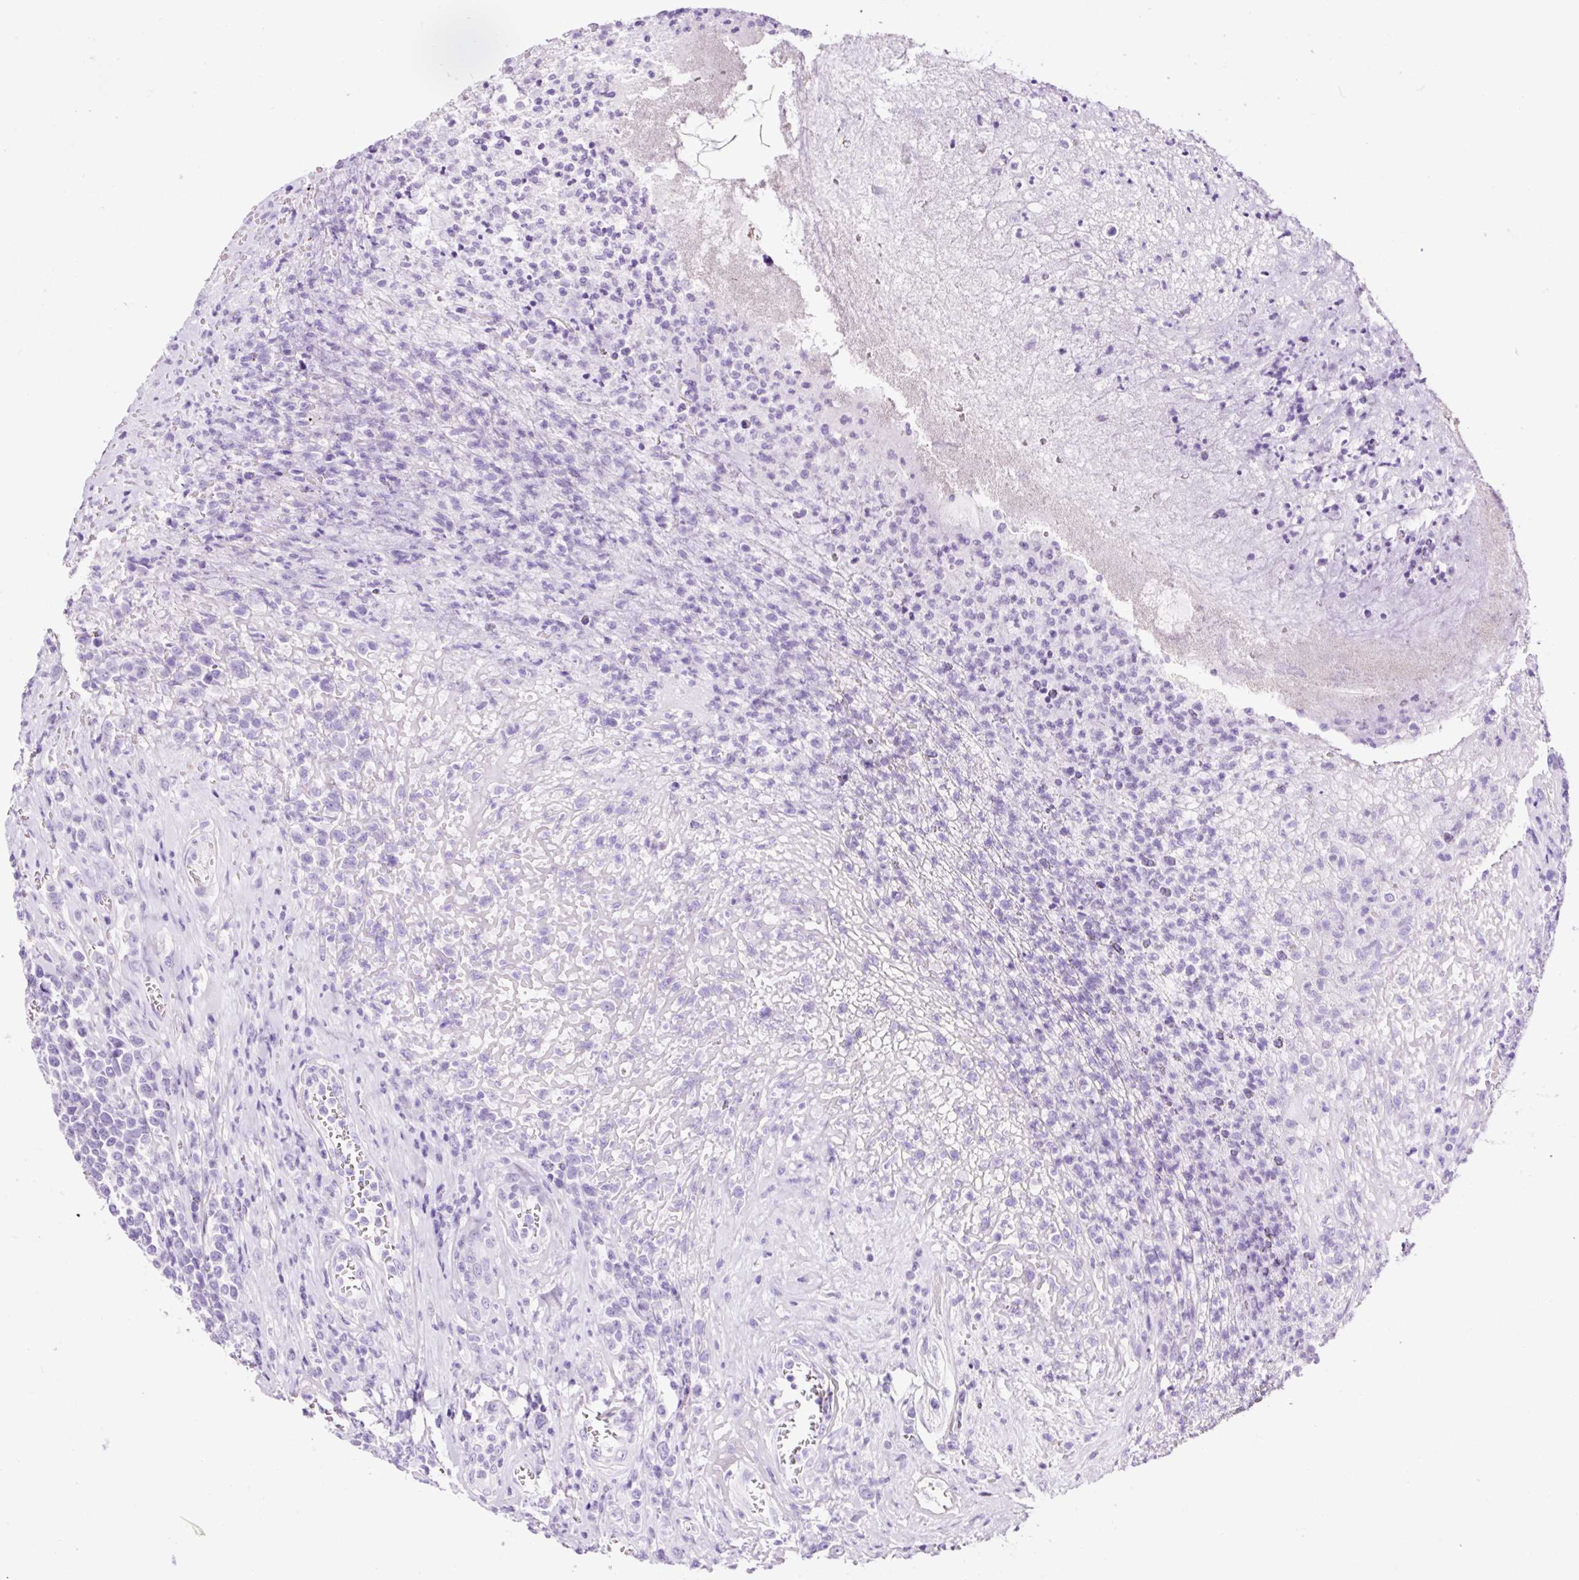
{"staining": {"intensity": "negative", "quantity": "none", "location": "none"}, "tissue": "lymphoma", "cell_type": "Tumor cells", "image_type": "cancer", "snomed": [{"axis": "morphology", "description": "Malignant lymphoma, non-Hodgkin's type, High grade"}, {"axis": "topography", "description": "Soft tissue"}], "caption": "An image of malignant lymphoma, non-Hodgkin's type (high-grade) stained for a protein displays no brown staining in tumor cells.", "gene": "STOX2", "patient": {"sex": "female", "age": 56}}